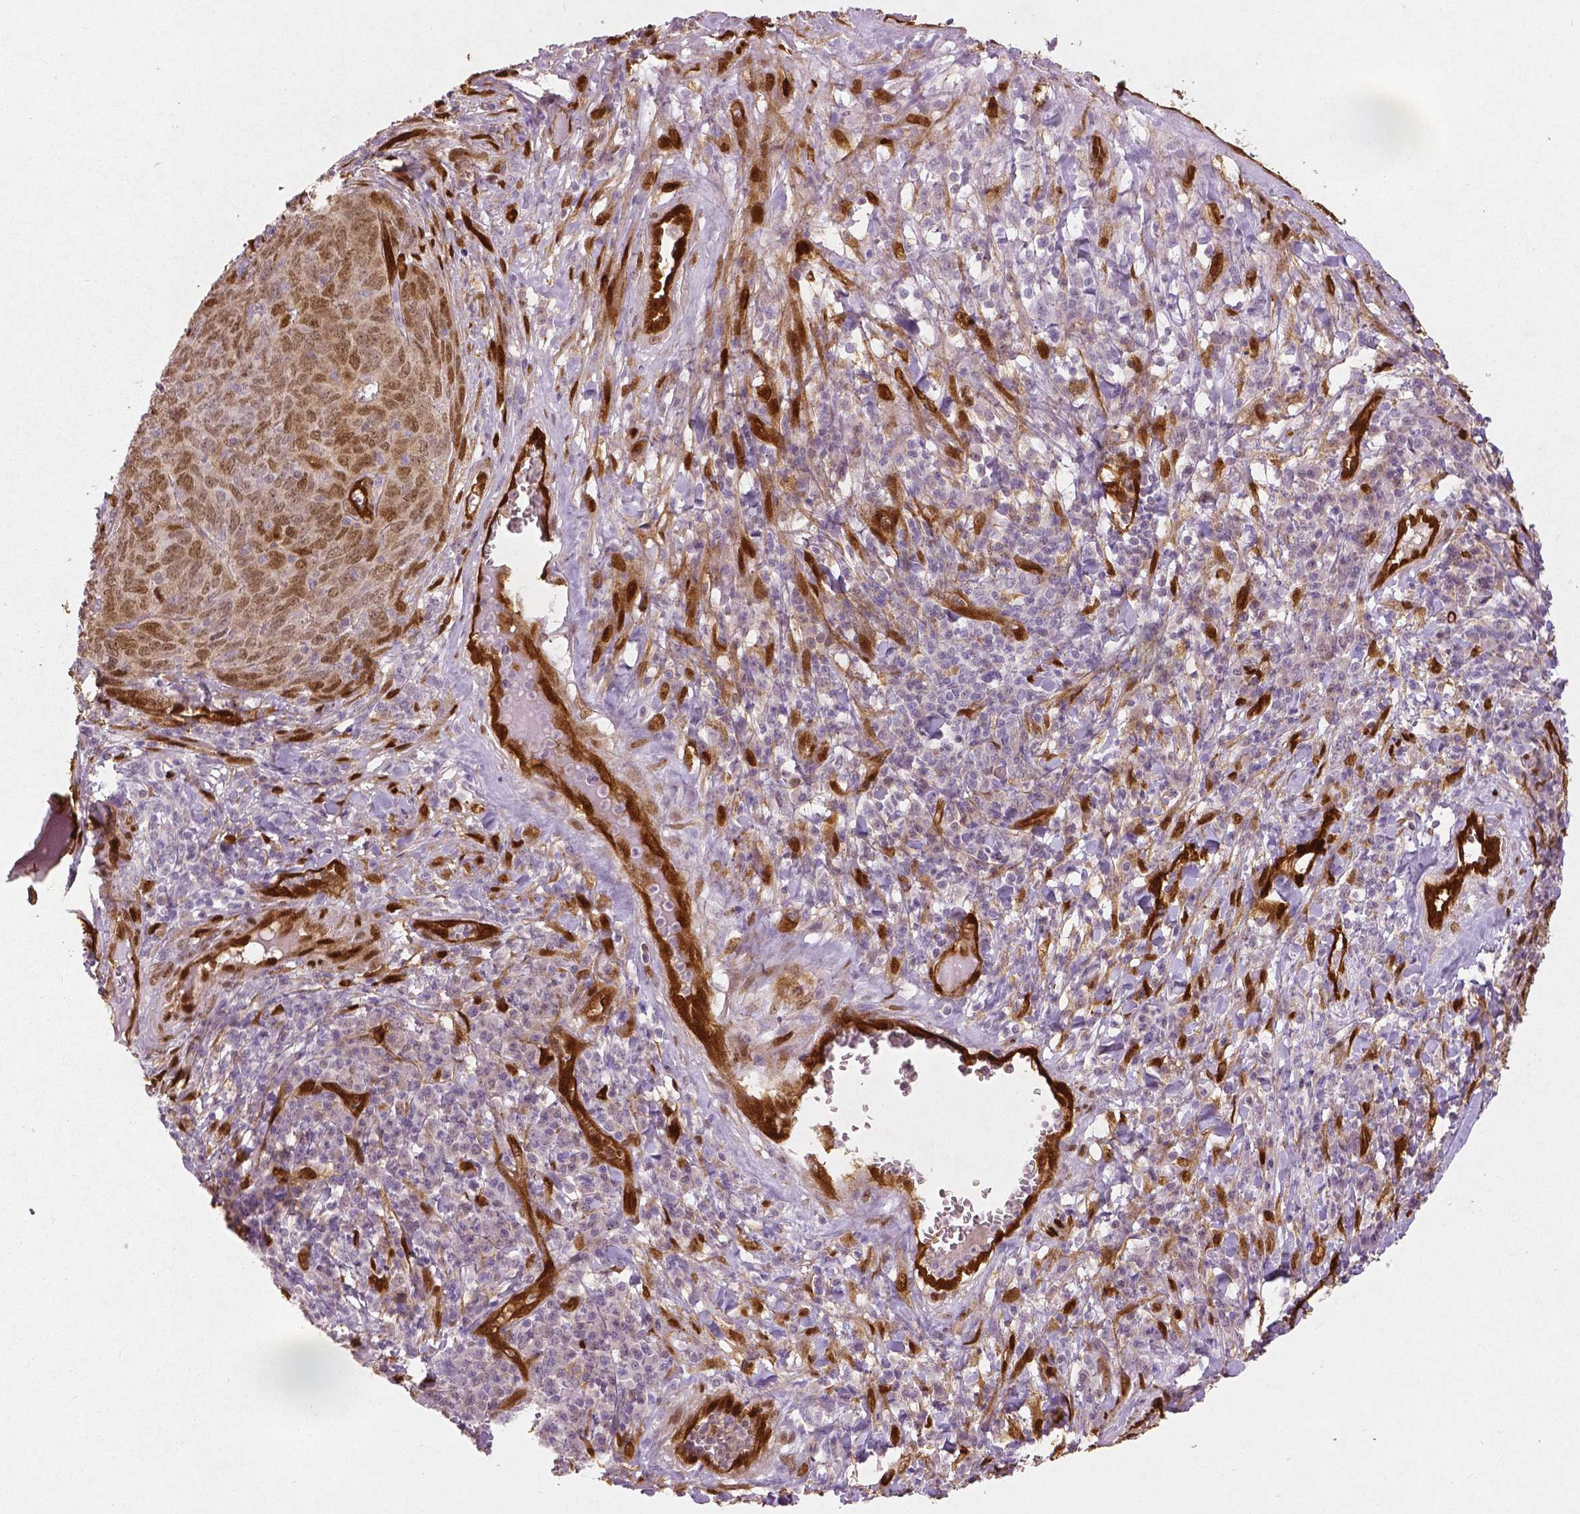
{"staining": {"intensity": "moderate", "quantity": ">75%", "location": "cytoplasmic/membranous,nuclear"}, "tissue": "skin cancer", "cell_type": "Tumor cells", "image_type": "cancer", "snomed": [{"axis": "morphology", "description": "Squamous cell carcinoma, NOS"}, {"axis": "topography", "description": "Skin"}, {"axis": "topography", "description": "Anal"}], "caption": "Immunohistochemistry (IHC) histopathology image of neoplastic tissue: human skin squamous cell carcinoma stained using immunohistochemistry (IHC) reveals medium levels of moderate protein expression localized specifically in the cytoplasmic/membranous and nuclear of tumor cells, appearing as a cytoplasmic/membranous and nuclear brown color.", "gene": "WWTR1", "patient": {"sex": "female", "age": 51}}